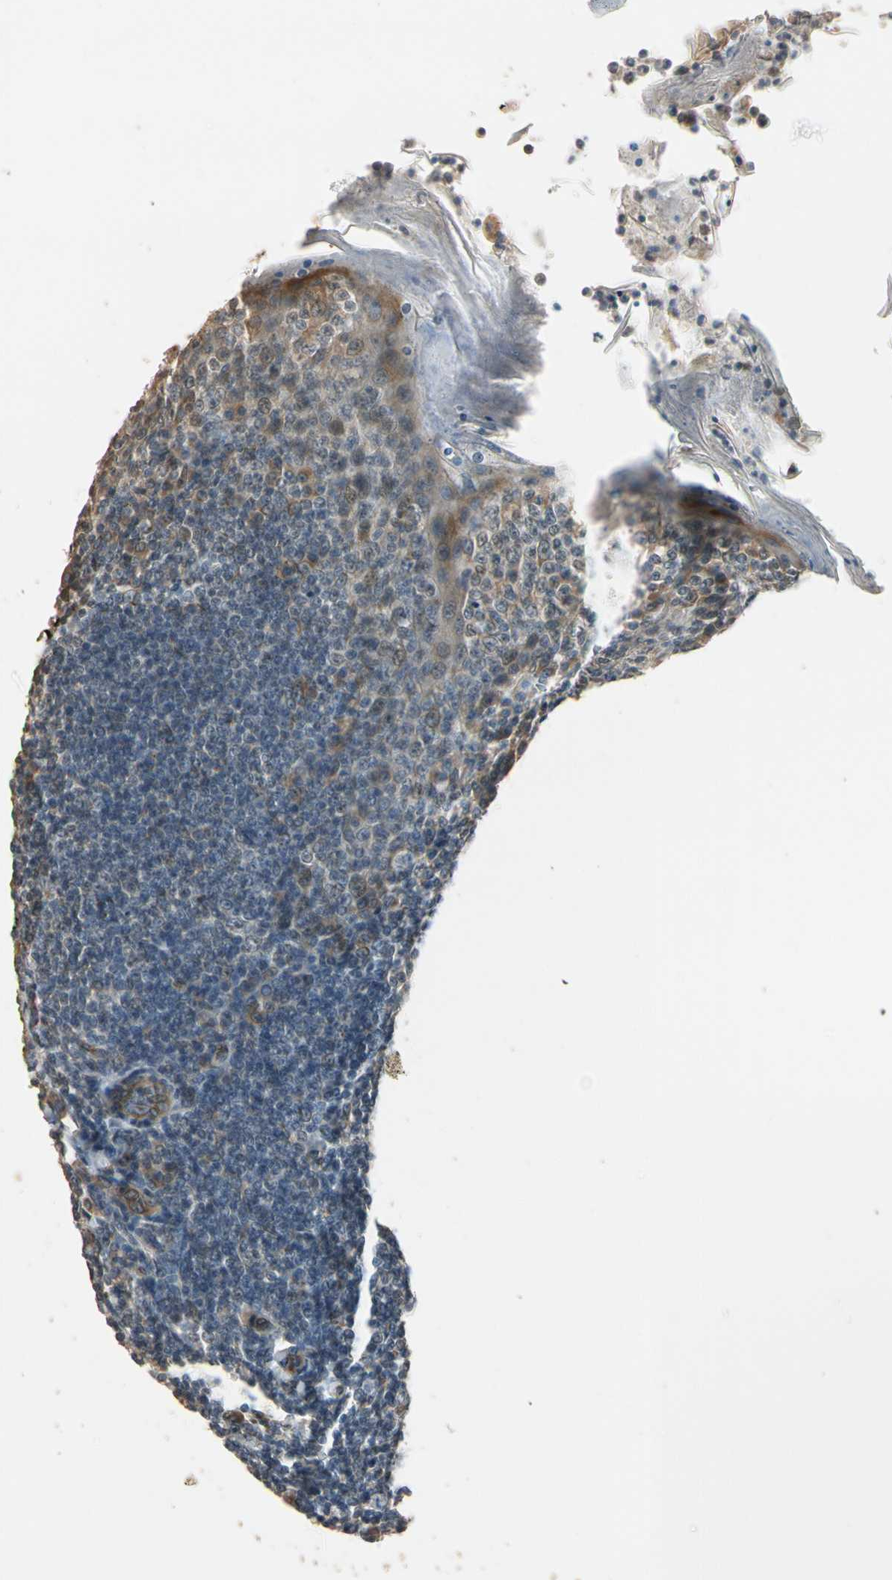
{"staining": {"intensity": "weak", "quantity": ">75%", "location": "cytoplasmic/membranous"}, "tissue": "tonsil", "cell_type": "Germinal center cells", "image_type": "normal", "snomed": [{"axis": "morphology", "description": "Normal tissue, NOS"}, {"axis": "topography", "description": "Tonsil"}], "caption": "Unremarkable tonsil reveals weak cytoplasmic/membranous staining in approximately >75% of germinal center cells The protein is stained brown, and the nuclei are stained in blue (DAB IHC with brightfield microscopy, high magnification)..", "gene": "TASOR", "patient": {"sex": "male", "age": 31}}